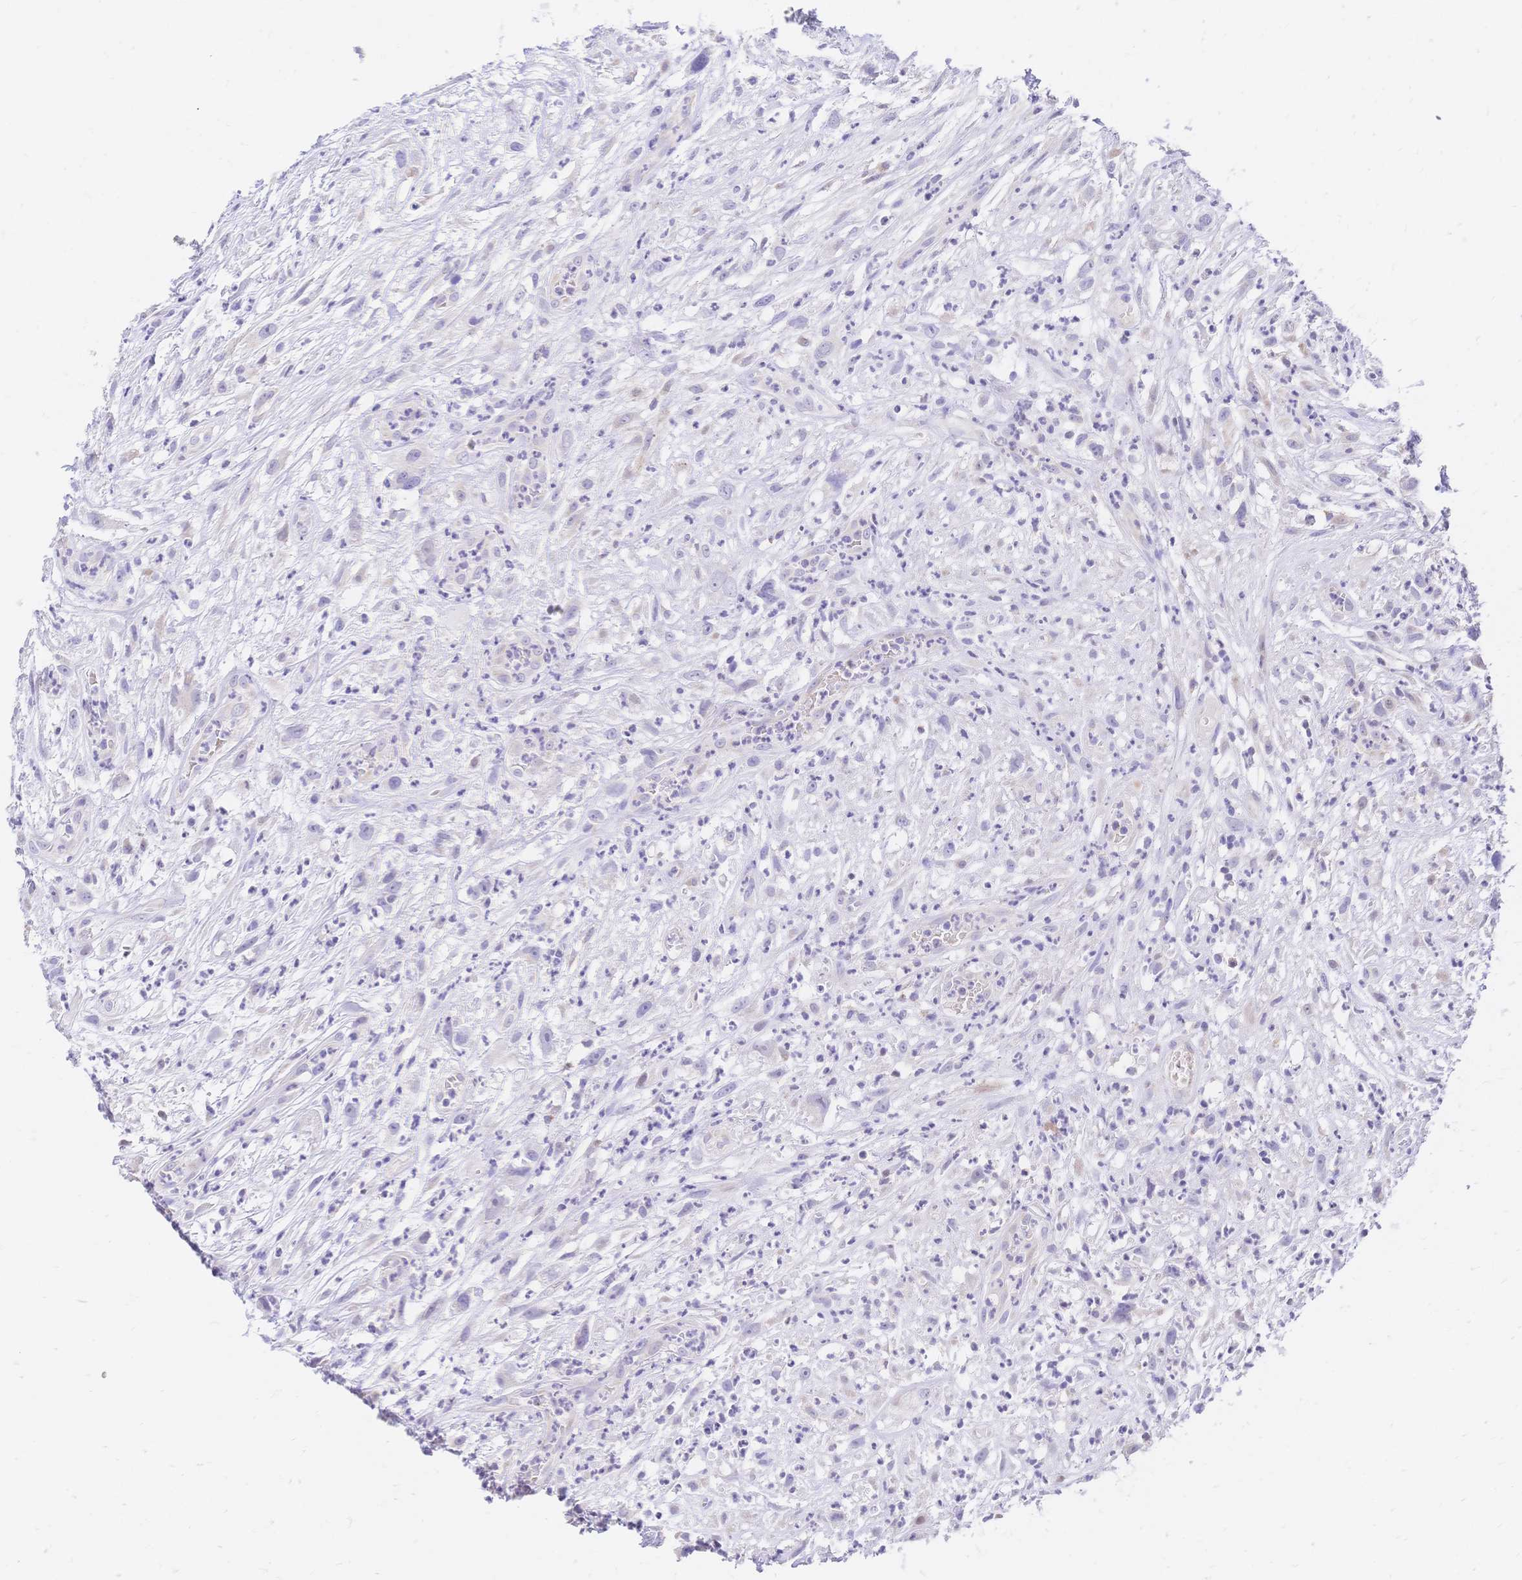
{"staining": {"intensity": "negative", "quantity": "none", "location": "none"}, "tissue": "head and neck cancer", "cell_type": "Tumor cells", "image_type": "cancer", "snomed": [{"axis": "morphology", "description": "Squamous cell carcinoma, NOS"}, {"axis": "topography", "description": "Head-Neck"}], "caption": "An image of squamous cell carcinoma (head and neck) stained for a protein exhibits no brown staining in tumor cells. (DAB (3,3'-diaminobenzidine) IHC visualized using brightfield microscopy, high magnification).", "gene": "CLEC18B", "patient": {"sex": "male", "age": 65}}